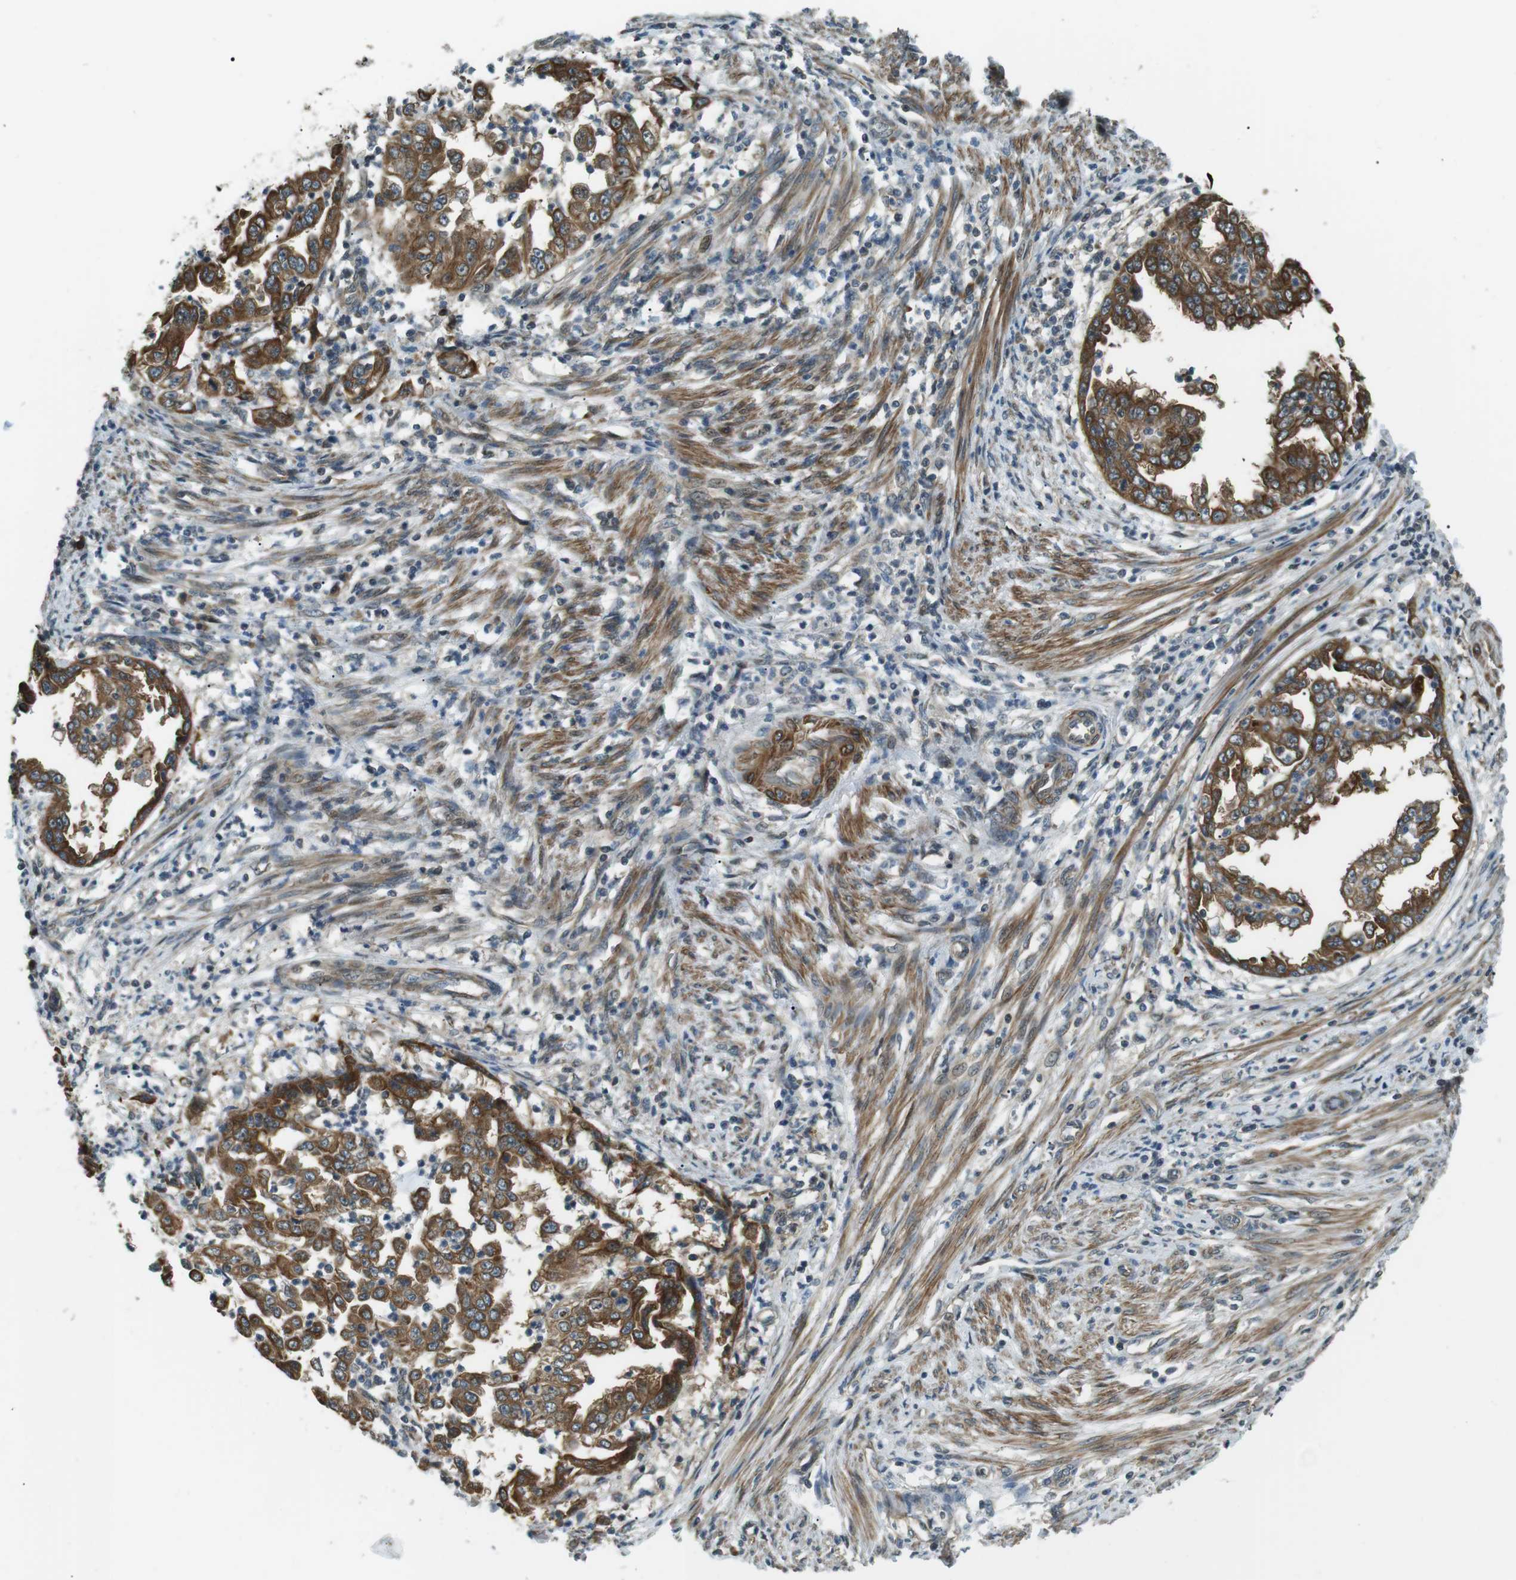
{"staining": {"intensity": "strong", "quantity": ">75%", "location": "cytoplasmic/membranous"}, "tissue": "endometrial cancer", "cell_type": "Tumor cells", "image_type": "cancer", "snomed": [{"axis": "morphology", "description": "Adenocarcinoma, NOS"}, {"axis": "topography", "description": "Endometrium"}], "caption": "IHC of human endometrial cancer reveals high levels of strong cytoplasmic/membranous positivity in about >75% of tumor cells.", "gene": "TMEM74", "patient": {"sex": "female", "age": 85}}